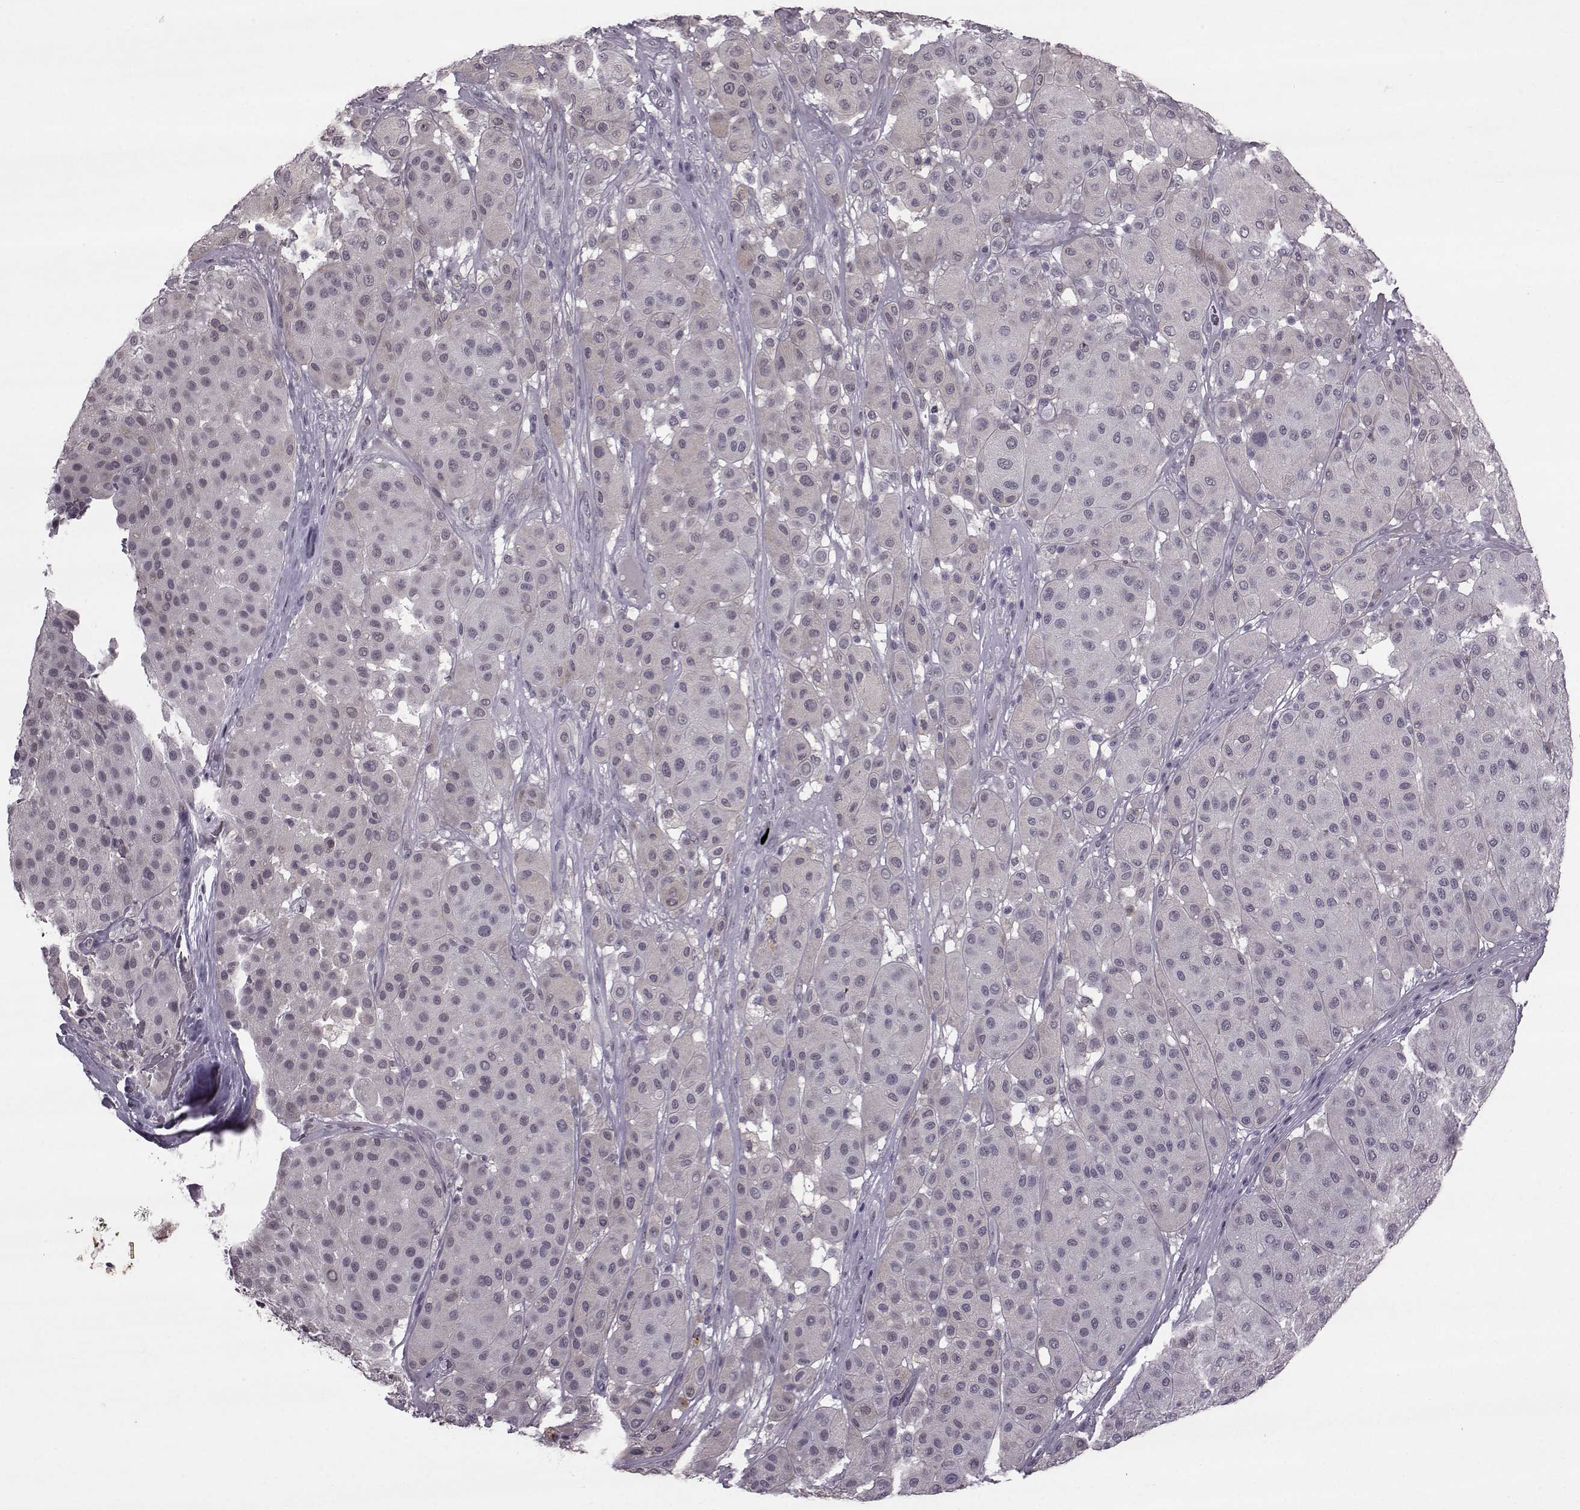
{"staining": {"intensity": "negative", "quantity": "none", "location": "none"}, "tissue": "melanoma", "cell_type": "Tumor cells", "image_type": "cancer", "snomed": [{"axis": "morphology", "description": "Malignant melanoma, Metastatic site"}, {"axis": "topography", "description": "Smooth muscle"}], "caption": "This is an immunohistochemistry photomicrograph of malignant melanoma (metastatic site). There is no staining in tumor cells.", "gene": "SLC28A2", "patient": {"sex": "male", "age": 41}}